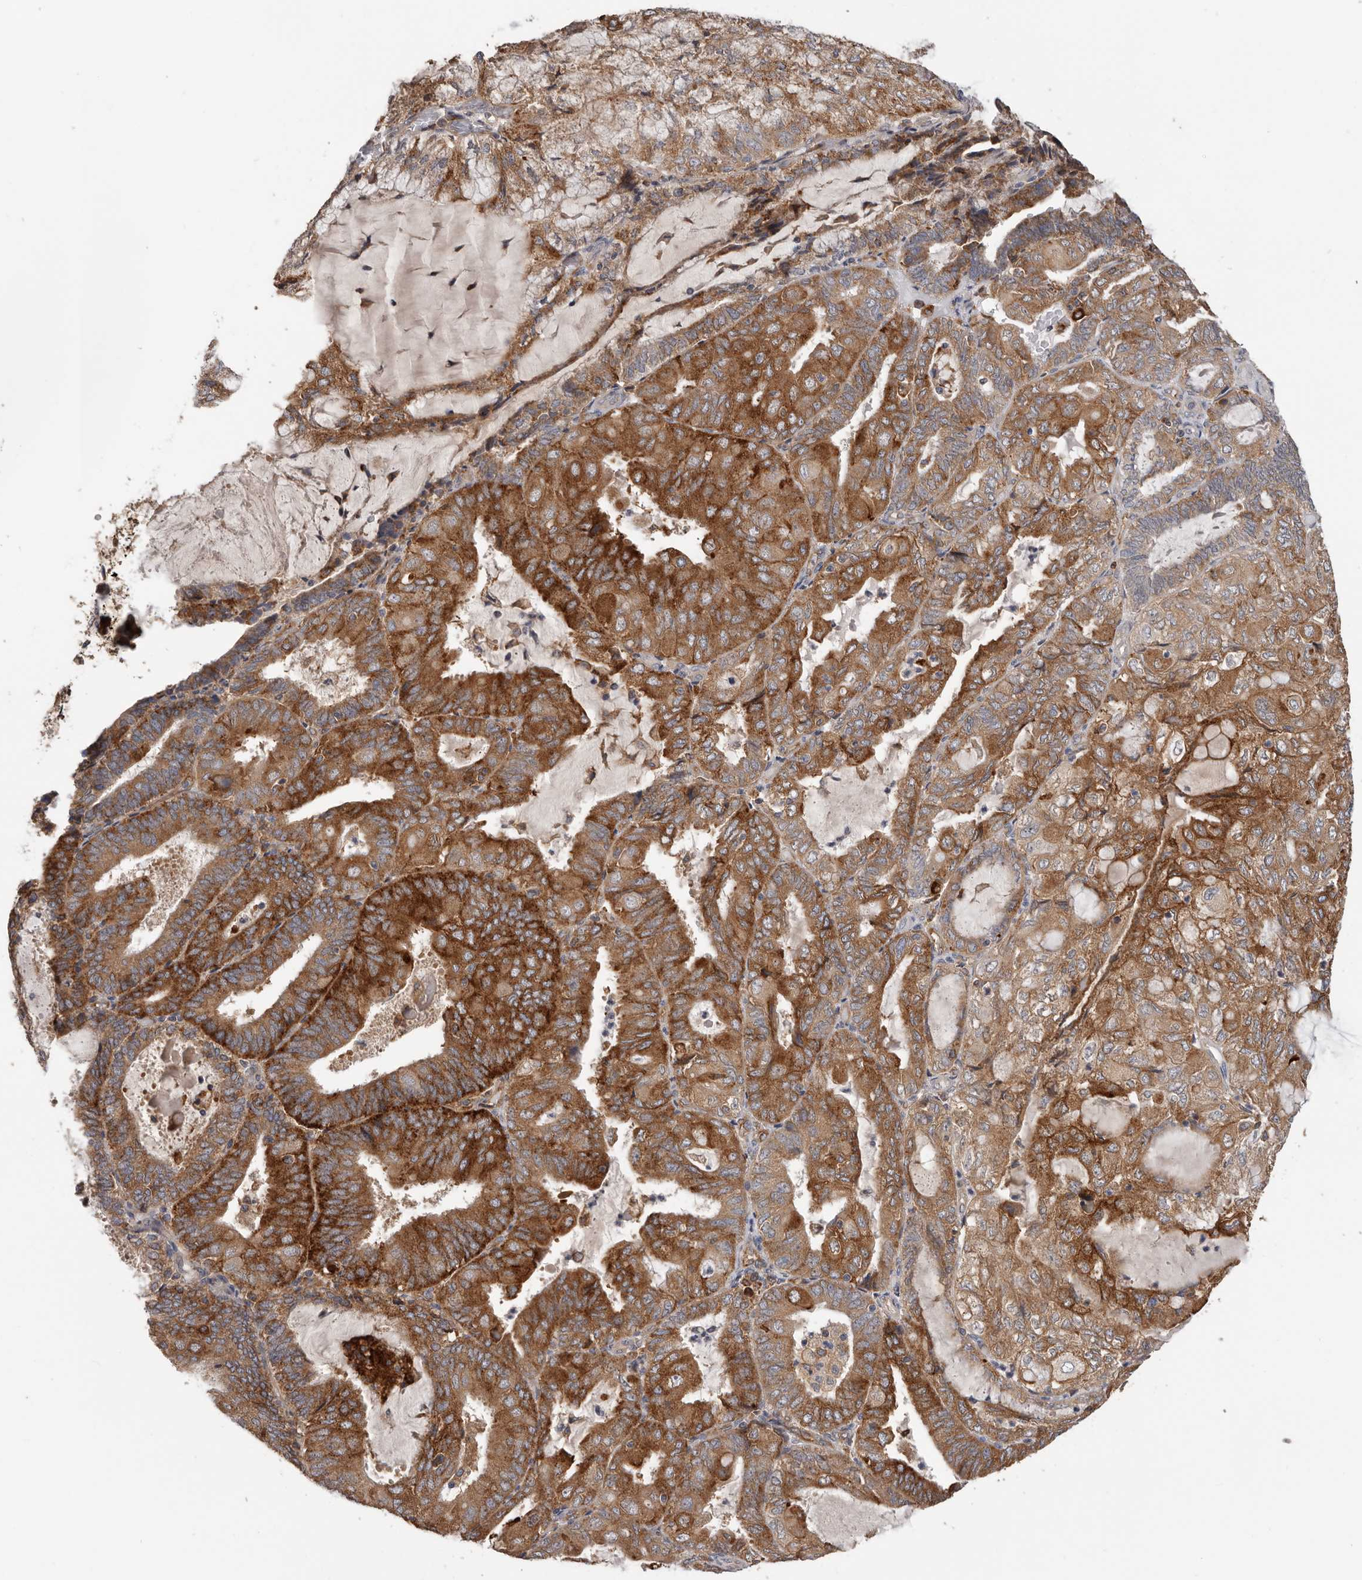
{"staining": {"intensity": "strong", "quantity": ">75%", "location": "cytoplasmic/membranous"}, "tissue": "endometrial cancer", "cell_type": "Tumor cells", "image_type": "cancer", "snomed": [{"axis": "morphology", "description": "Adenocarcinoma, NOS"}, {"axis": "topography", "description": "Endometrium"}], "caption": "DAB (3,3'-diaminobenzidine) immunohistochemical staining of human adenocarcinoma (endometrial) exhibits strong cytoplasmic/membranous protein expression in about >75% of tumor cells.", "gene": "TFRC", "patient": {"sex": "female", "age": 81}}